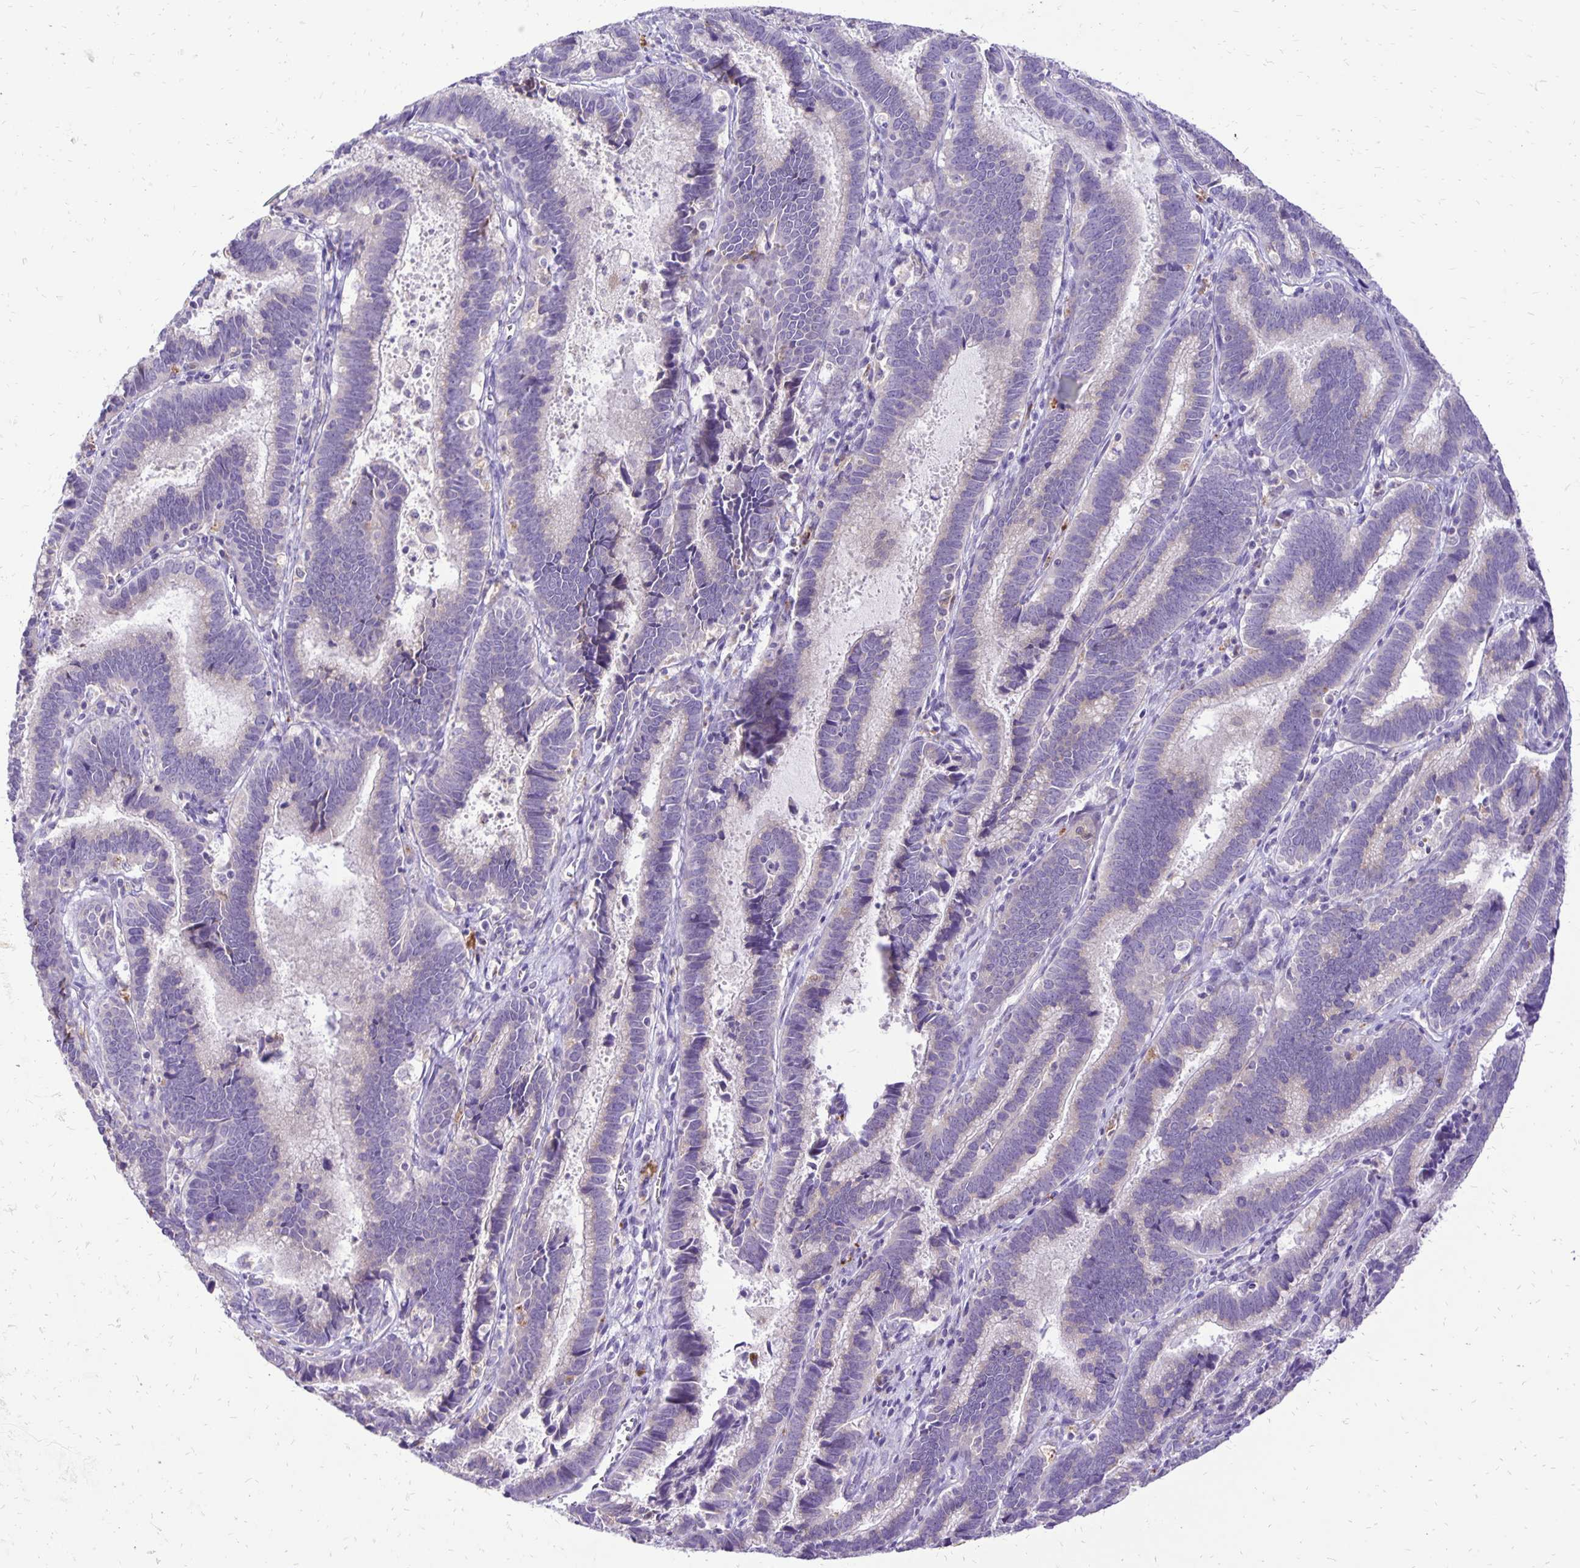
{"staining": {"intensity": "weak", "quantity": "25%-75%", "location": "cytoplasmic/membranous"}, "tissue": "cervical cancer", "cell_type": "Tumor cells", "image_type": "cancer", "snomed": [{"axis": "morphology", "description": "Adenocarcinoma, NOS"}, {"axis": "topography", "description": "Cervix"}], "caption": "Cervical cancer stained for a protein (brown) reveals weak cytoplasmic/membranous positive positivity in about 25%-75% of tumor cells.", "gene": "EIF5A", "patient": {"sex": "female", "age": 61}}